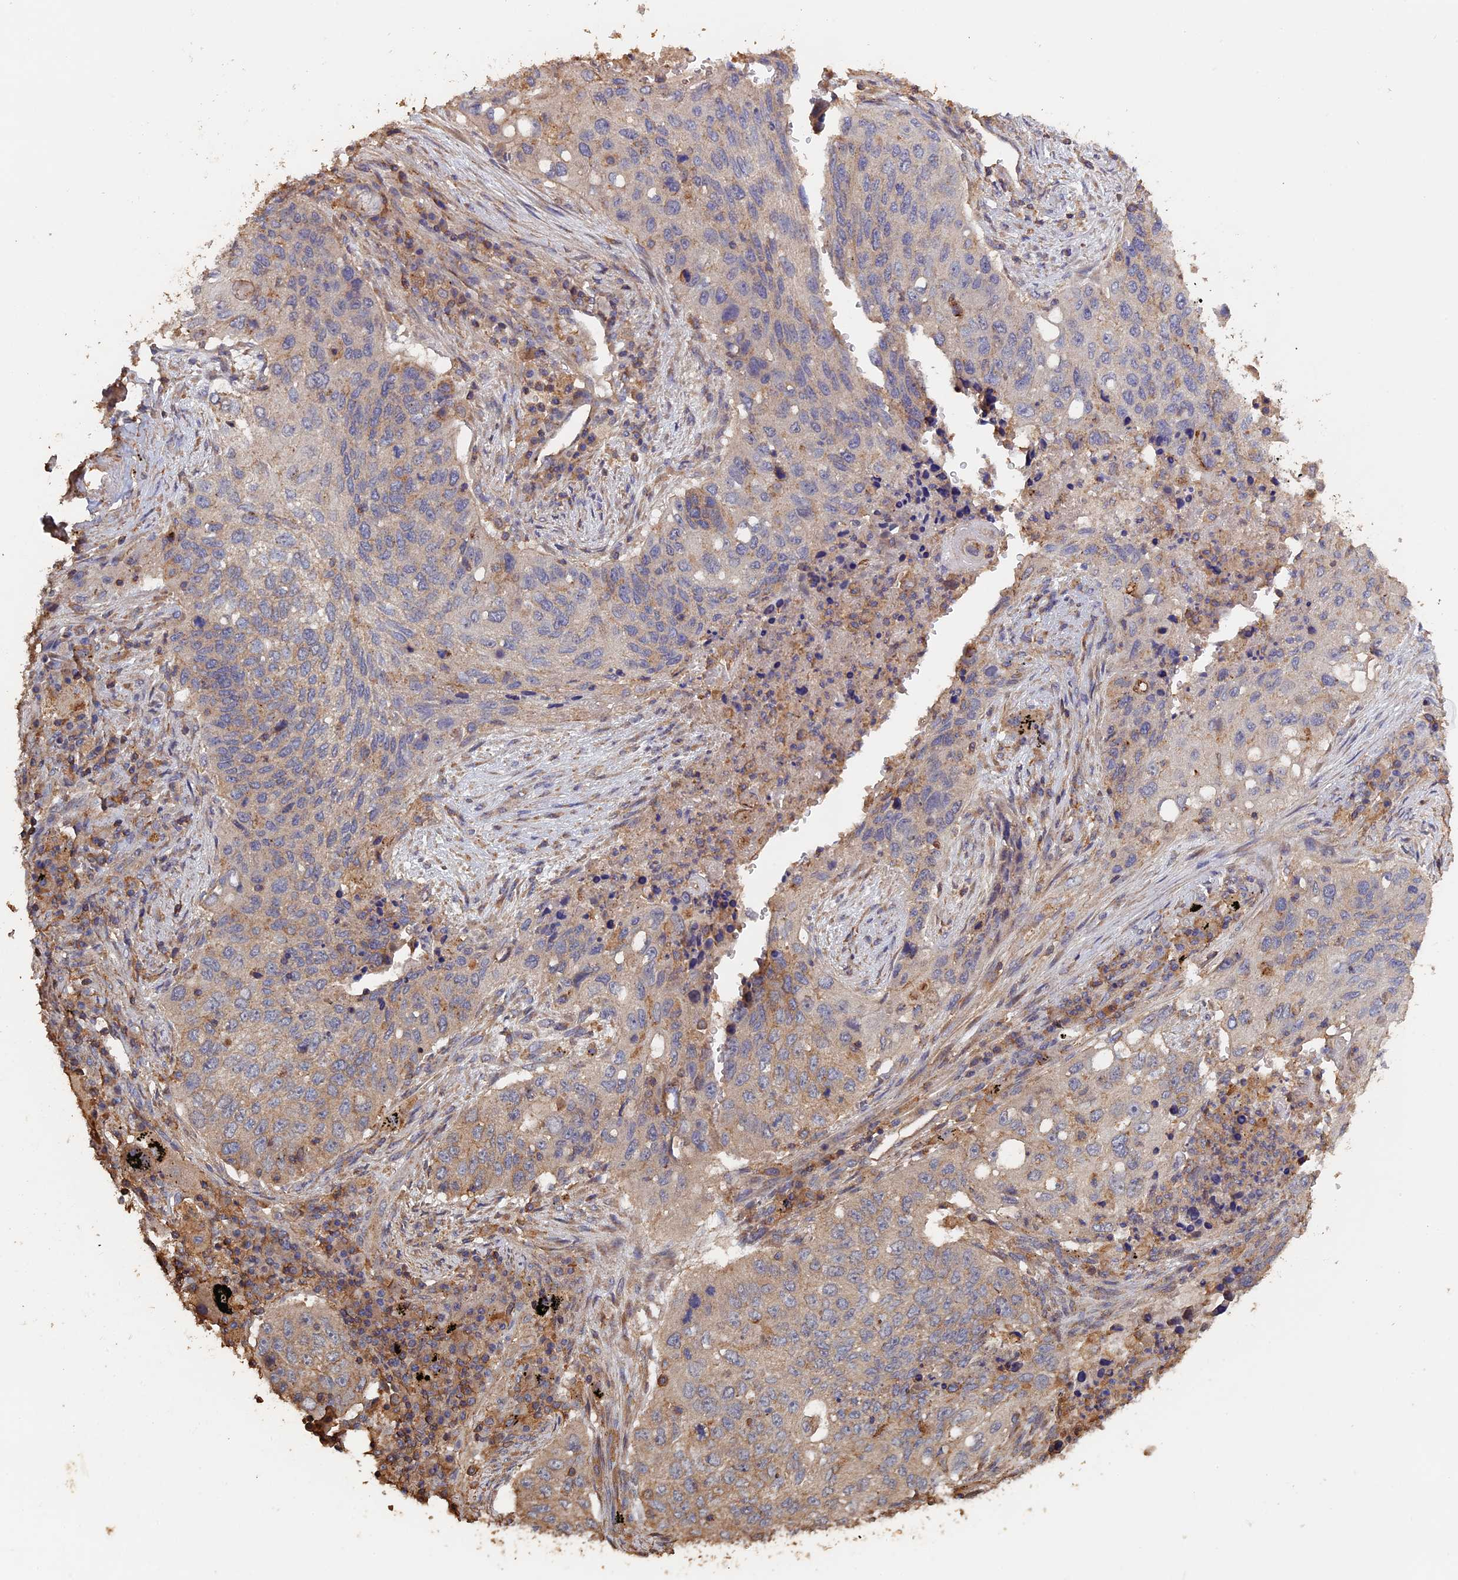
{"staining": {"intensity": "weak", "quantity": "25%-75%", "location": "cytoplasmic/membranous"}, "tissue": "lung cancer", "cell_type": "Tumor cells", "image_type": "cancer", "snomed": [{"axis": "morphology", "description": "Squamous cell carcinoma, NOS"}, {"axis": "topography", "description": "Lung"}], "caption": "IHC photomicrograph of neoplastic tissue: lung cancer (squamous cell carcinoma) stained using IHC displays low levels of weak protein expression localized specifically in the cytoplasmic/membranous of tumor cells, appearing as a cytoplasmic/membranous brown color.", "gene": "PIGQ", "patient": {"sex": "female", "age": 63}}